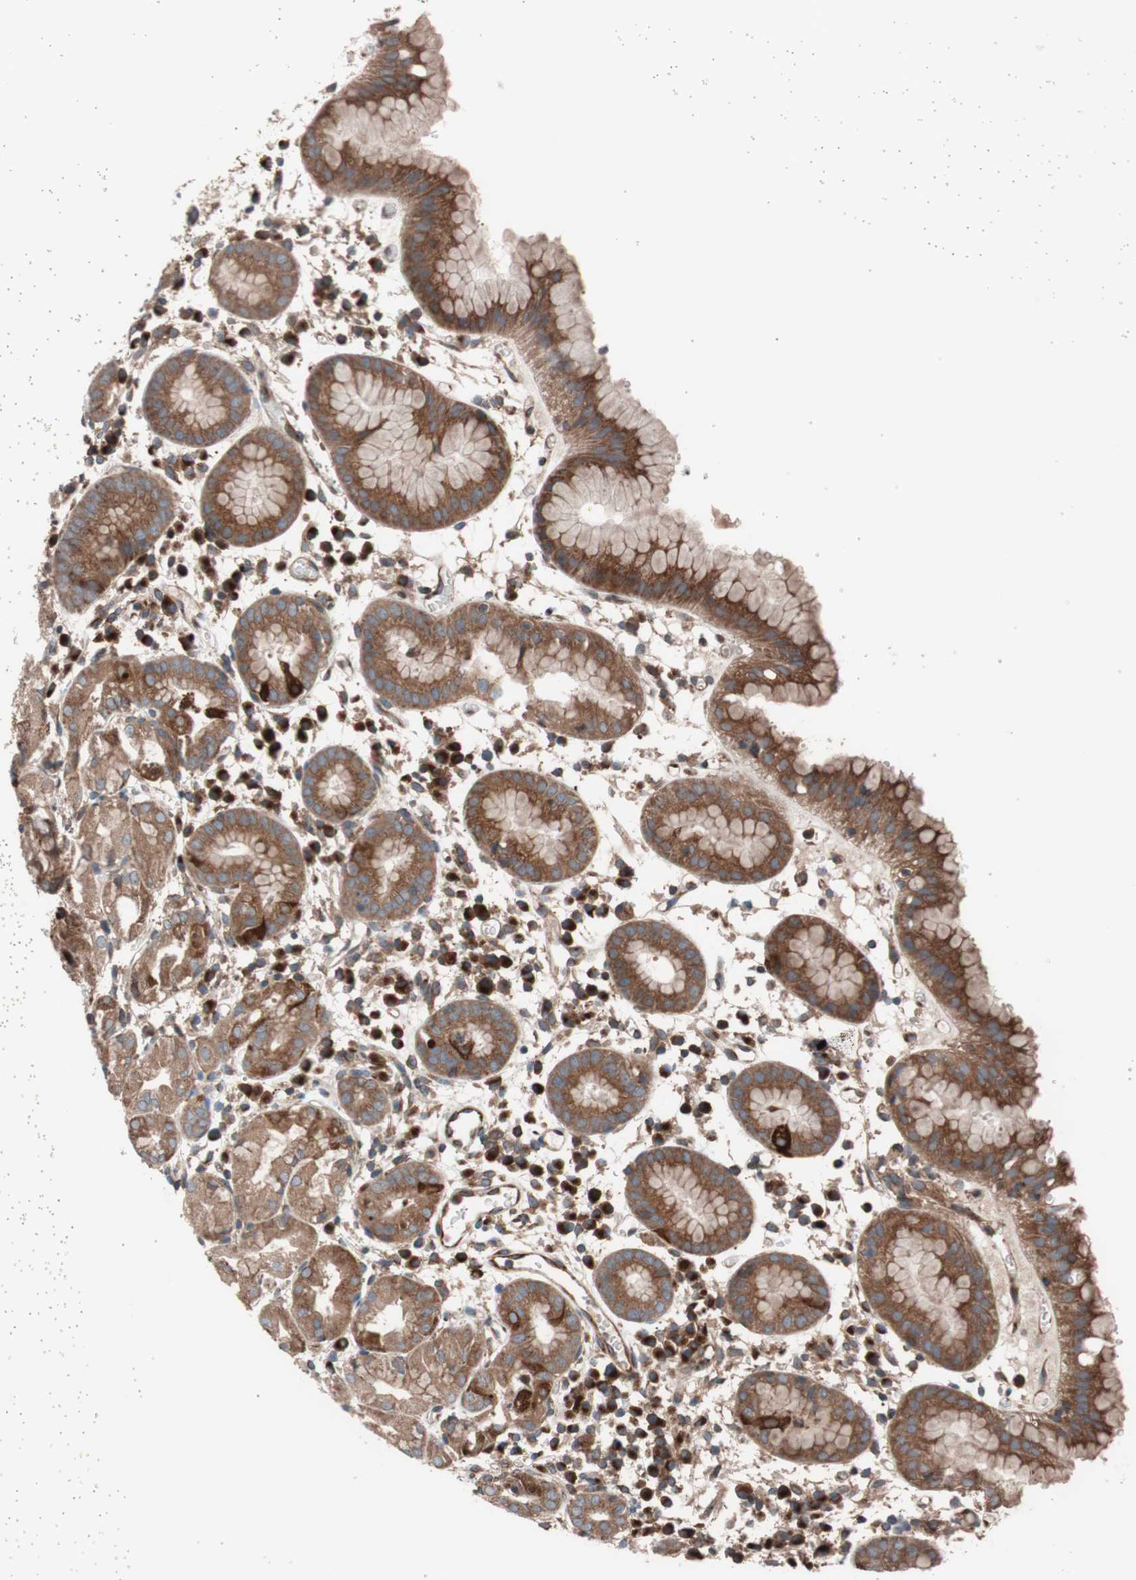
{"staining": {"intensity": "moderate", "quantity": ">75%", "location": "cytoplasmic/membranous"}, "tissue": "stomach", "cell_type": "Glandular cells", "image_type": "normal", "snomed": [{"axis": "morphology", "description": "Normal tissue, NOS"}, {"axis": "topography", "description": "Stomach"}, {"axis": "topography", "description": "Stomach, lower"}], "caption": "This is a photomicrograph of immunohistochemistry staining of normal stomach, which shows moderate staining in the cytoplasmic/membranous of glandular cells.", "gene": "SEC31A", "patient": {"sex": "female", "age": 75}}